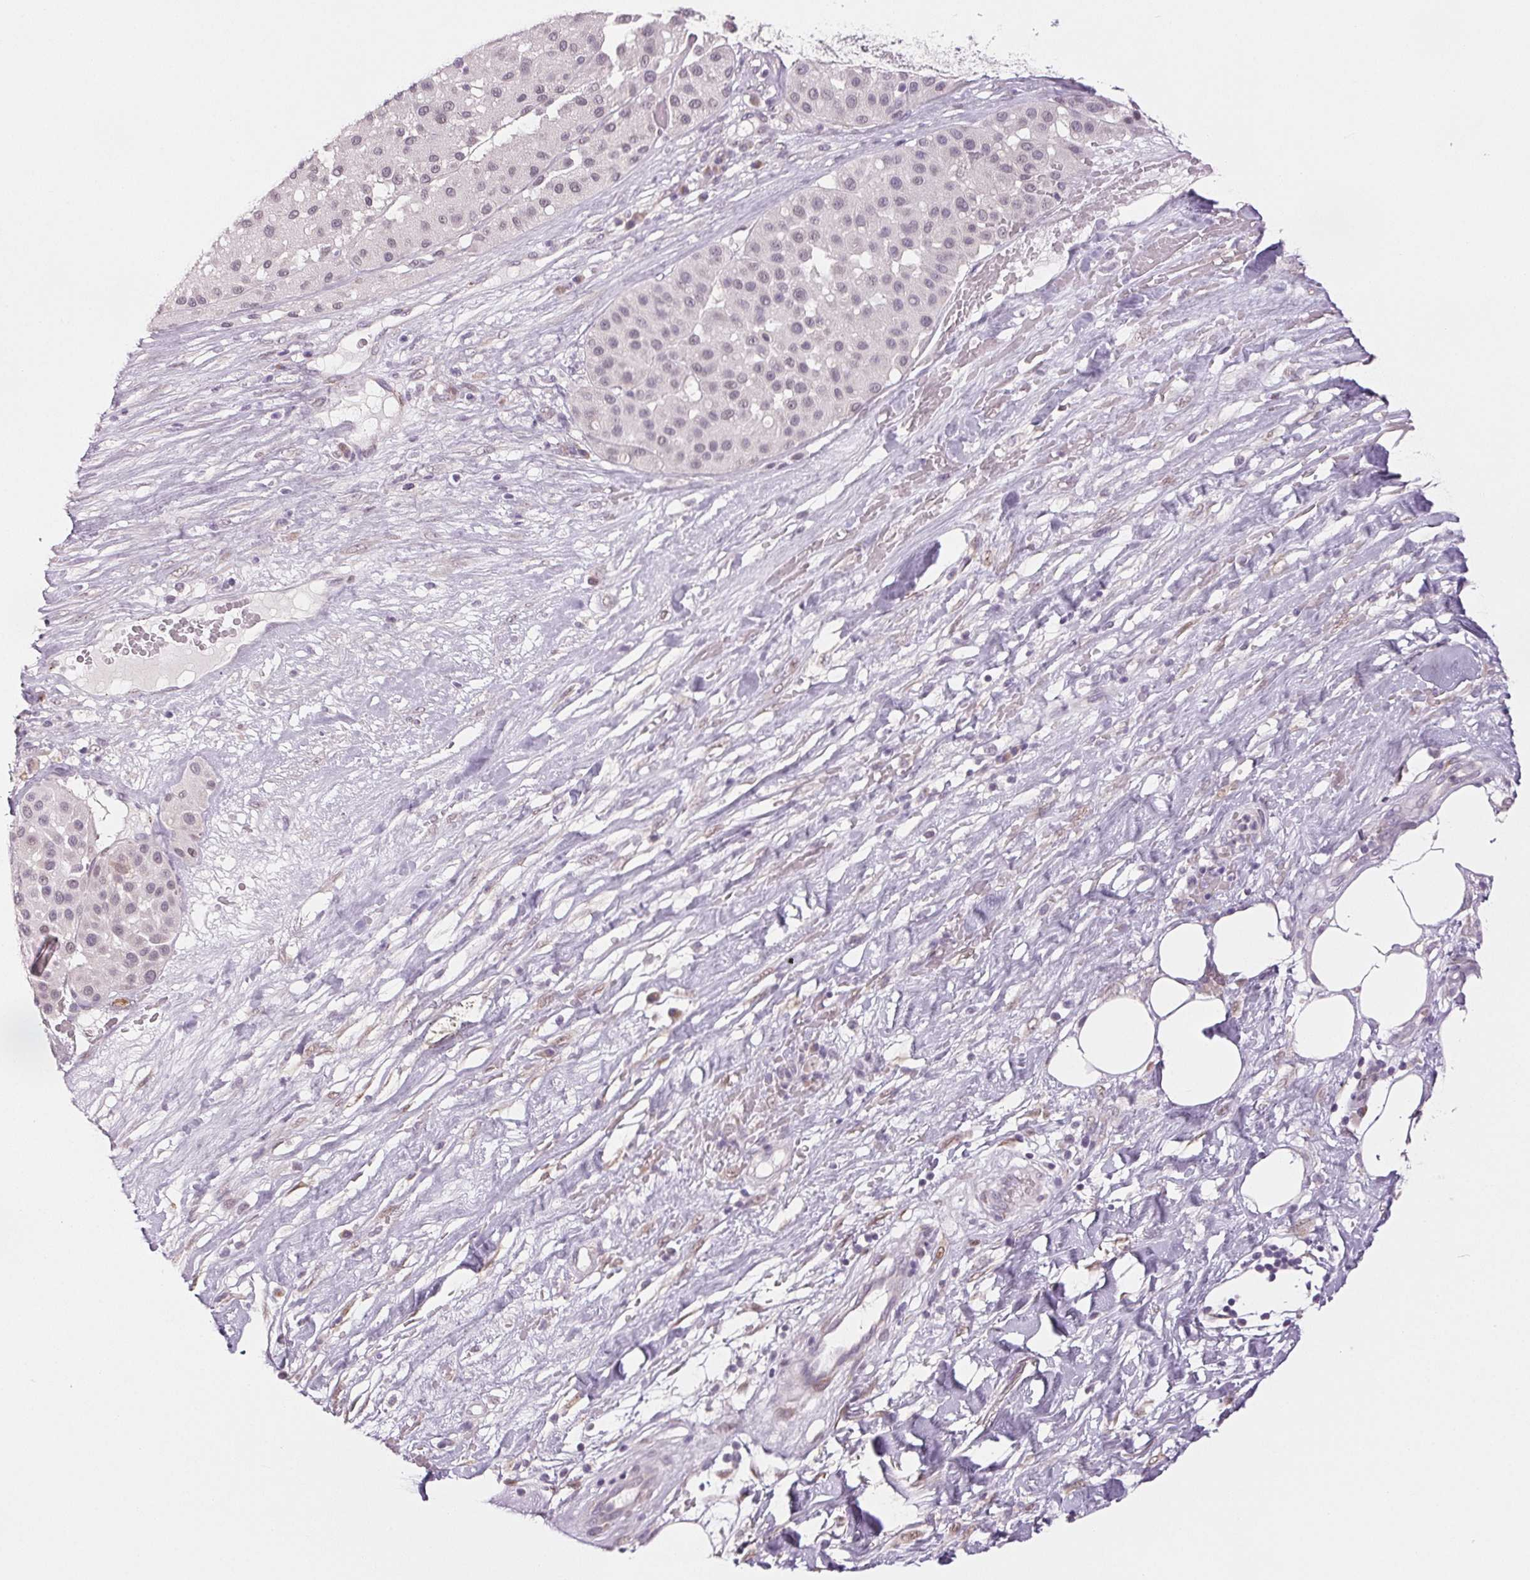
{"staining": {"intensity": "negative", "quantity": "none", "location": "none"}, "tissue": "melanoma", "cell_type": "Tumor cells", "image_type": "cancer", "snomed": [{"axis": "morphology", "description": "Malignant melanoma, Metastatic site"}, {"axis": "topography", "description": "Smooth muscle"}], "caption": "Tumor cells show no significant positivity in melanoma.", "gene": "DNAJC6", "patient": {"sex": "male", "age": 41}}